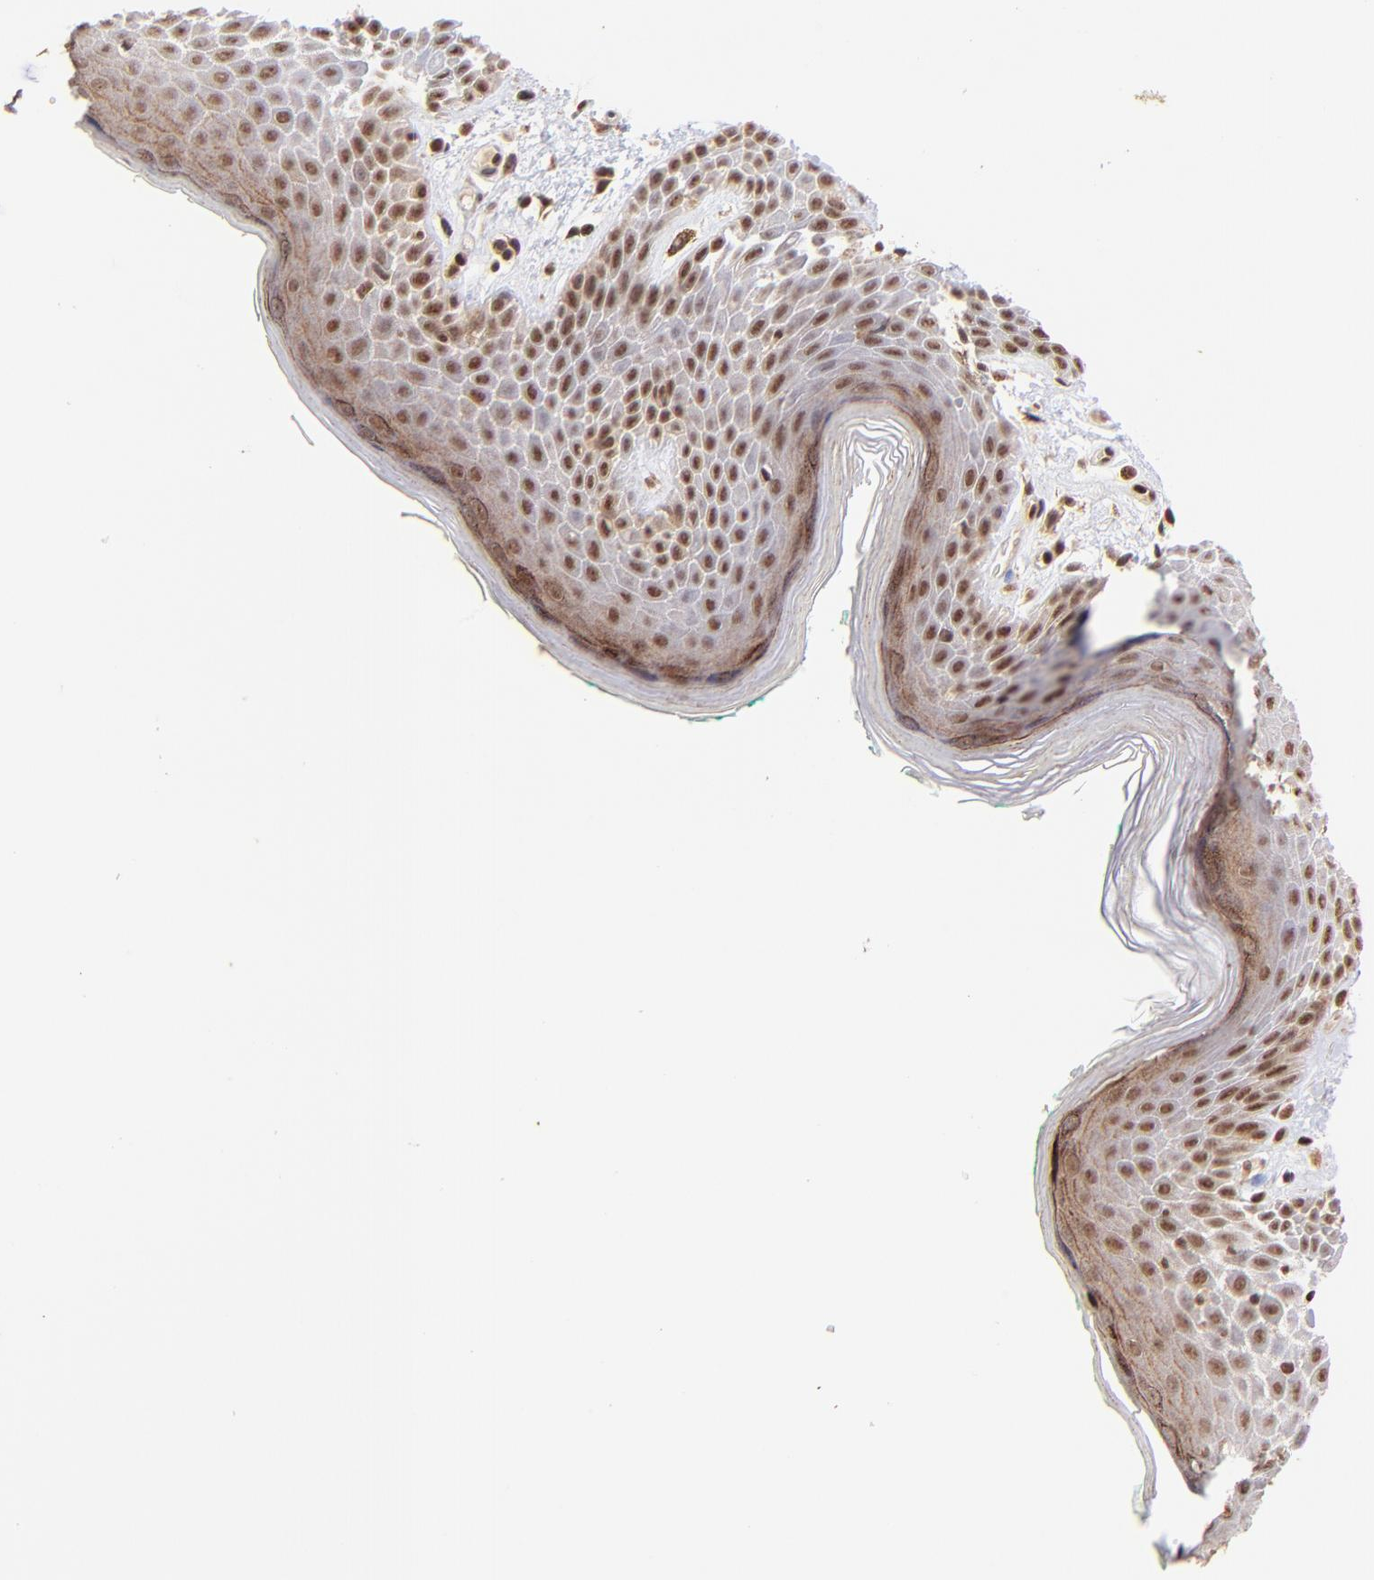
{"staining": {"intensity": "moderate", "quantity": "25%-75%", "location": "cytoplasmic/membranous,nuclear"}, "tissue": "skin", "cell_type": "Epidermal cells", "image_type": "normal", "snomed": [{"axis": "morphology", "description": "Normal tissue, NOS"}, {"axis": "topography", "description": "Anal"}], "caption": "Human skin stained with a protein marker reveals moderate staining in epidermal cells.", "gene": "WDR25", "patient": {"sex": "male", "age": 74}}